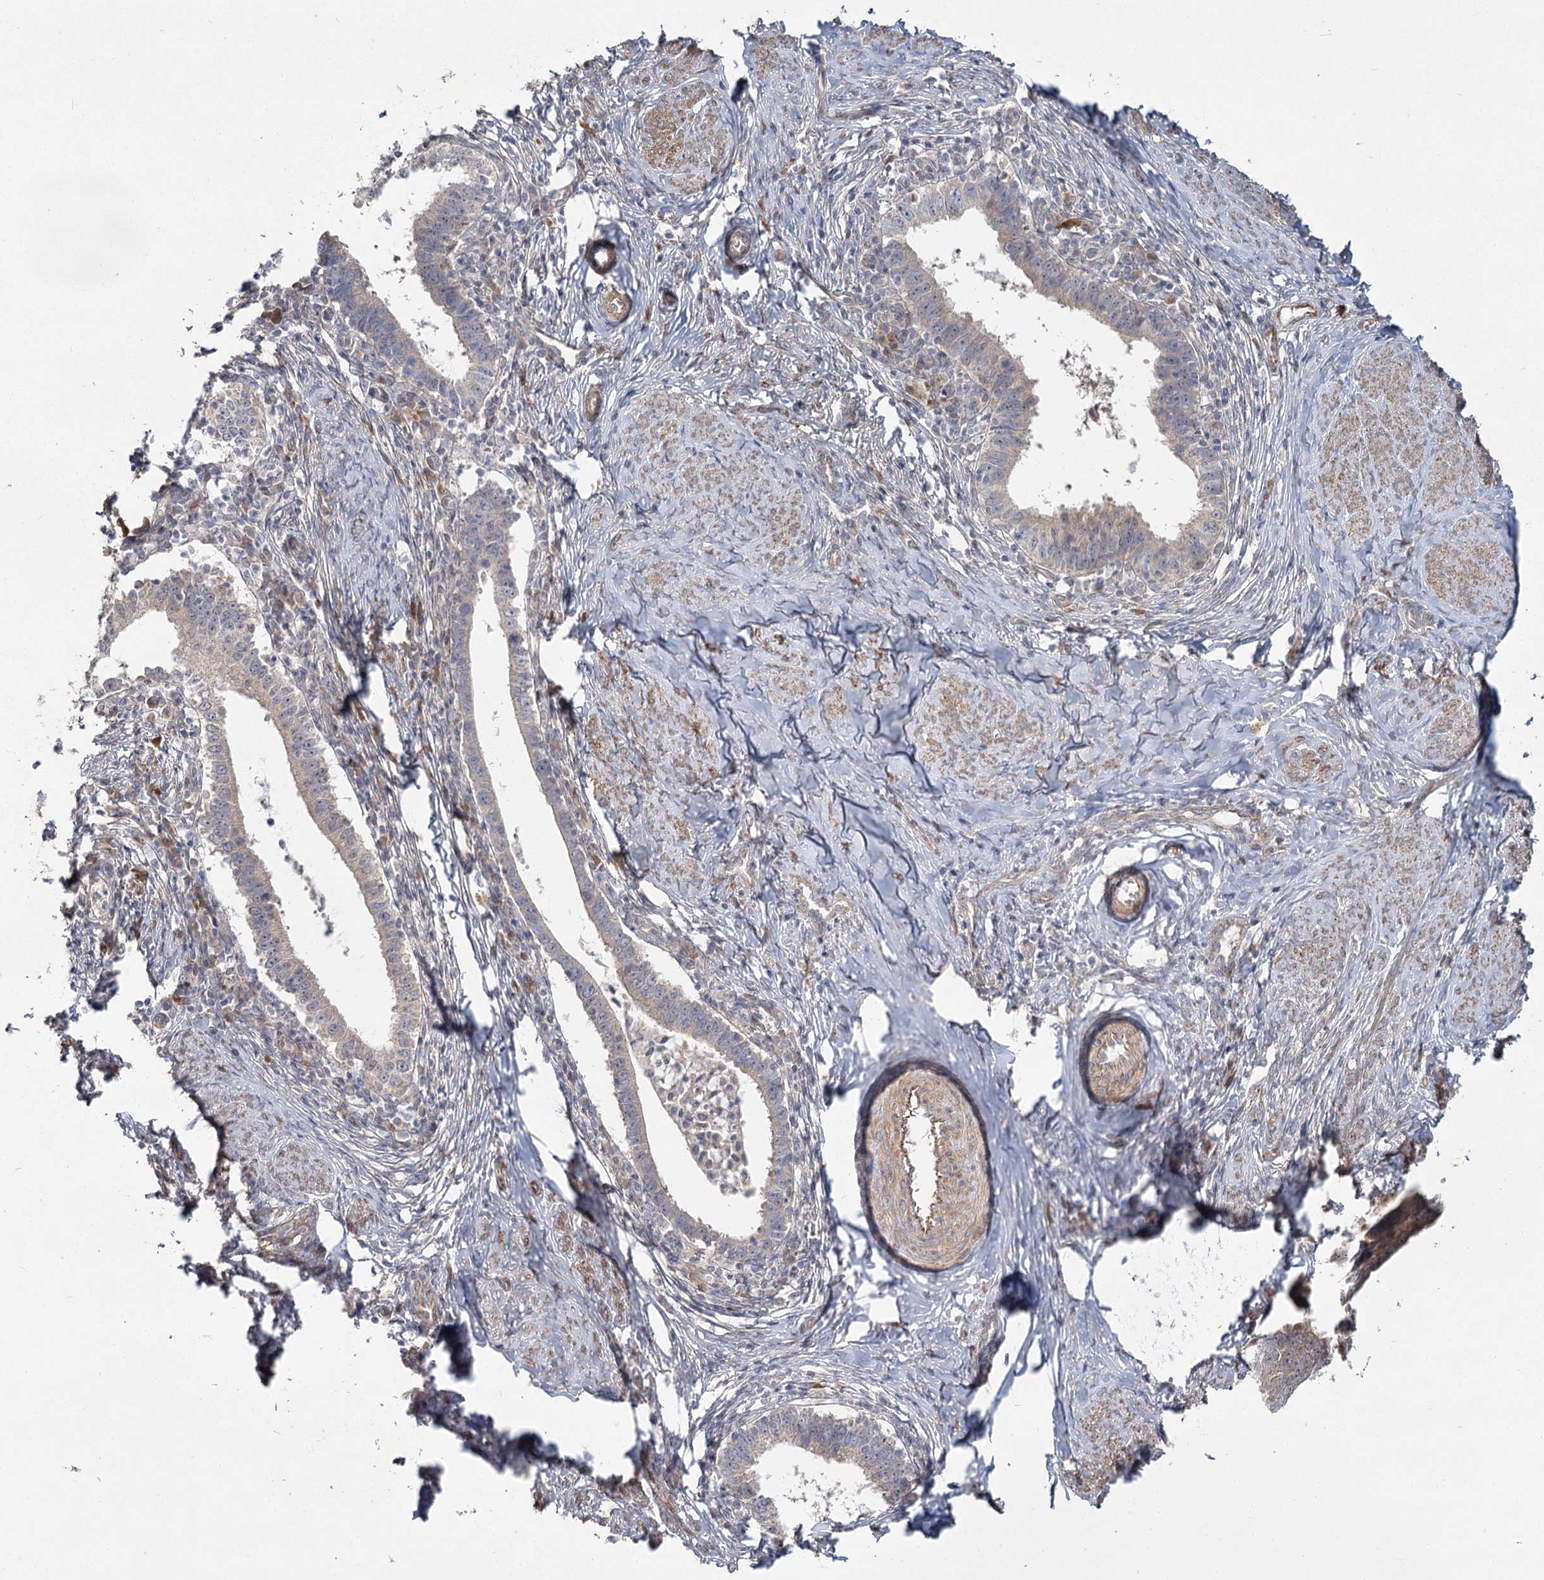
{"staining": {"intensity": "weak", "quantity": "25%-75%", "location": "cytoplasmic/membranous"}, "tissue": "cervical cancer", "cell_type": "Tumor cells", "image_type": "cancer", "snomed": [{"axis": "morphology", "description": "Adenocarcinoma, NOS"}, {"axis": "topography", "description": "Cervix"}], "caption": "Cervical cancer stained for a protein shows weak cytoplasmic/membranous positivity in tumor cells.", "gene": "TBC1D9B", "patient": {"sex": "female", "age": 36}}